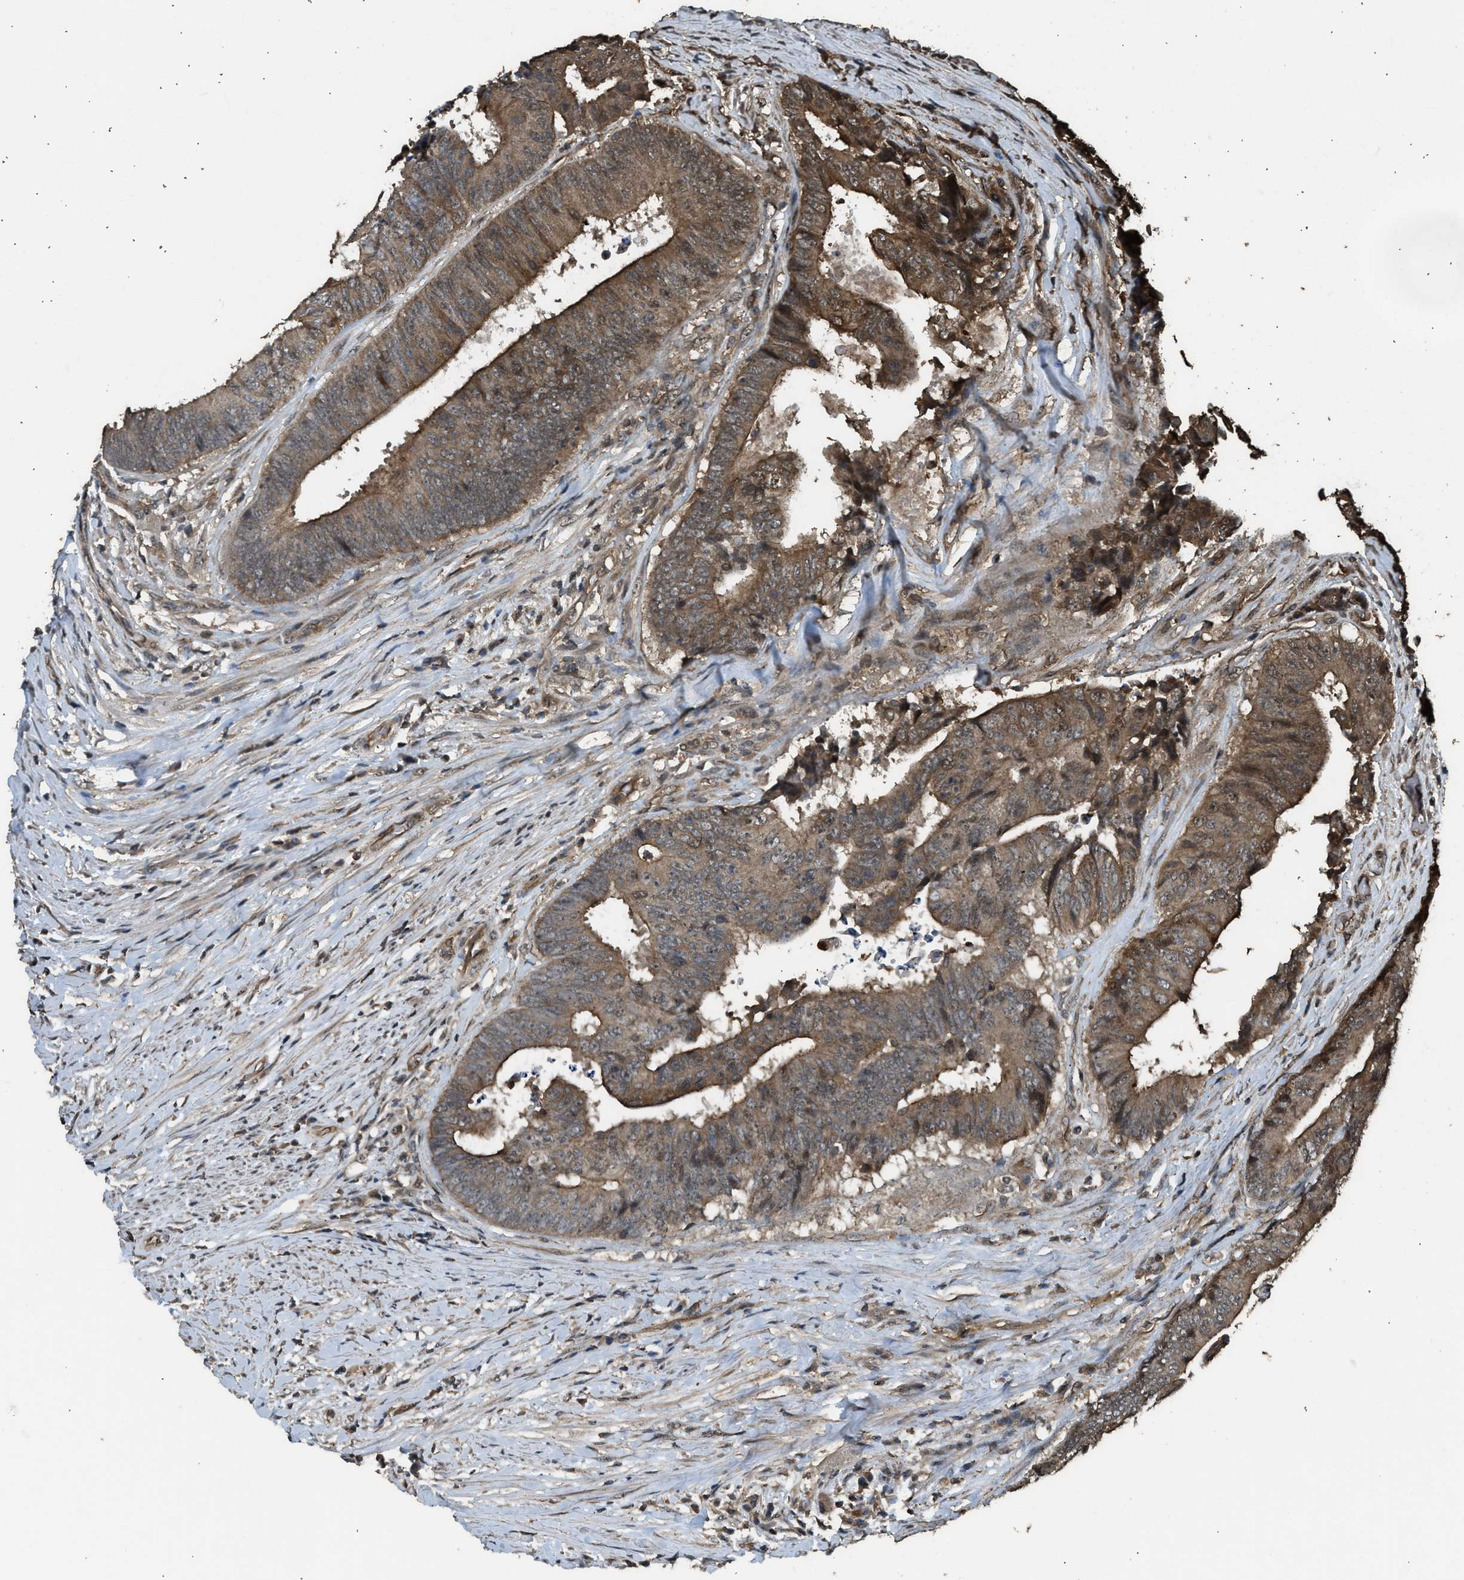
{"staining": {"intensity": "strong", "quantity": ">75%", "location": "cytoplasmic/membranous"}, "tissue": "colorectal cancer", "cell_type": "Tumor cells", "image_type": "cancer", "snomed": [{"axis": "morphology", "description": "Adenocarcinoma, NOS"}, {"axis": "topography", "description": "Rectum"}], "caption": "High-power microscopy captured an immunohistochemistry (IHC) micrograph of adenocarcinoma (colorectal), revealing strong cytoplasmic/membranous staining in approximately >75% of tumor cells.", "gene": "MYBL2", "patient": {"sex": "male", "age": 72}}